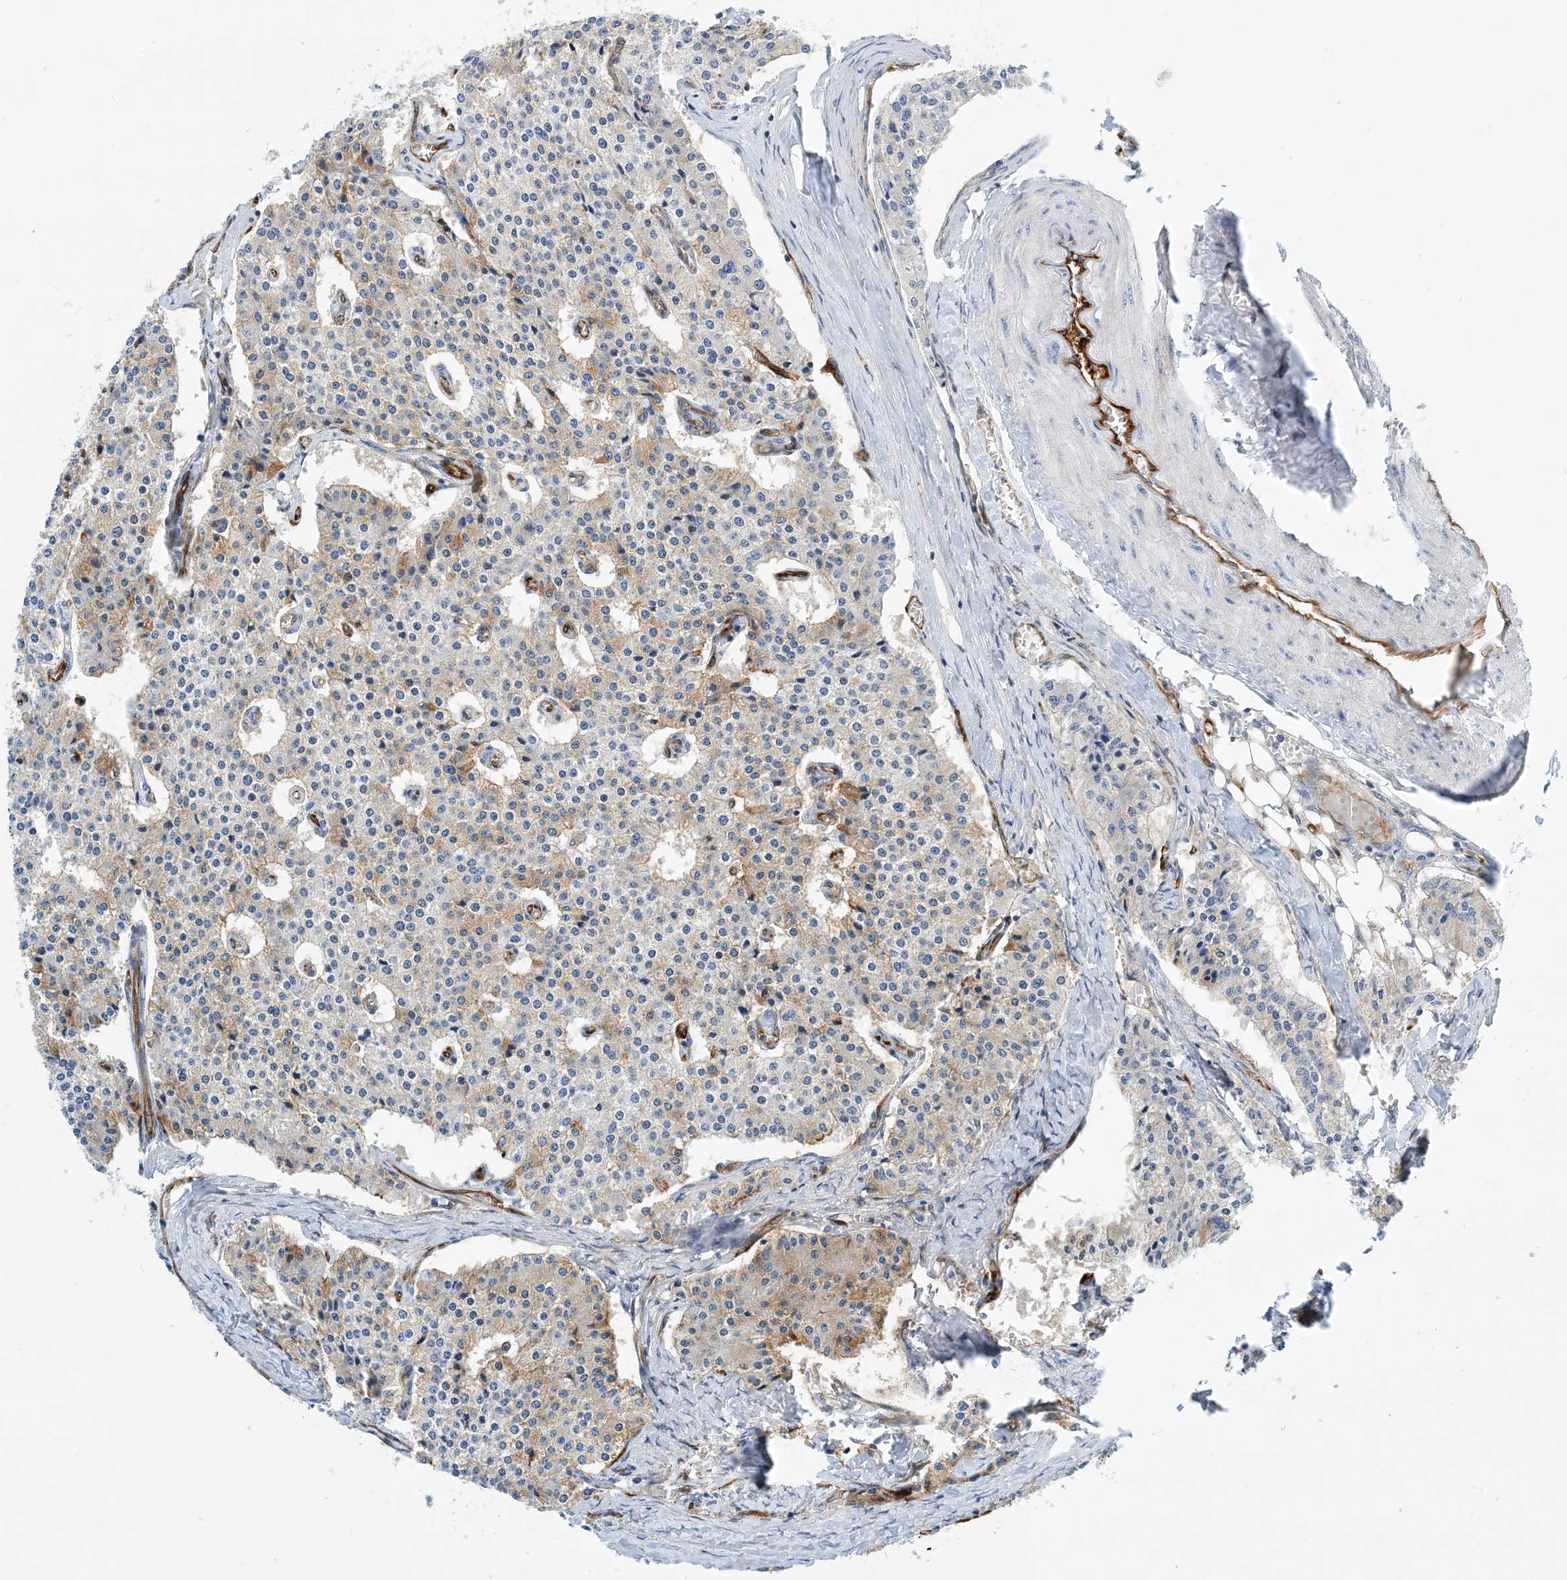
{"staining": {"intensity": "negative", "quantity": "none", "location": "none"}, "tissue": "carcinoid", "cell_type": "Tumor cells", "image_type": "cancer", "snomed": [{"axis": "morphology", "description": "Carcinoid, malignant, NOS"}, {"axis": "topography", "description": "Colon"}], "caption": "Immunohistochemistry image of neoplastic tissue: carcinoid (malignant) stained with DAB (3,3'-diaminobenzidine) demonstrates no significant protein expression in tumor cells.", "gene": "PCDHA2", "patient": {"sex": "female", "age": 52}}